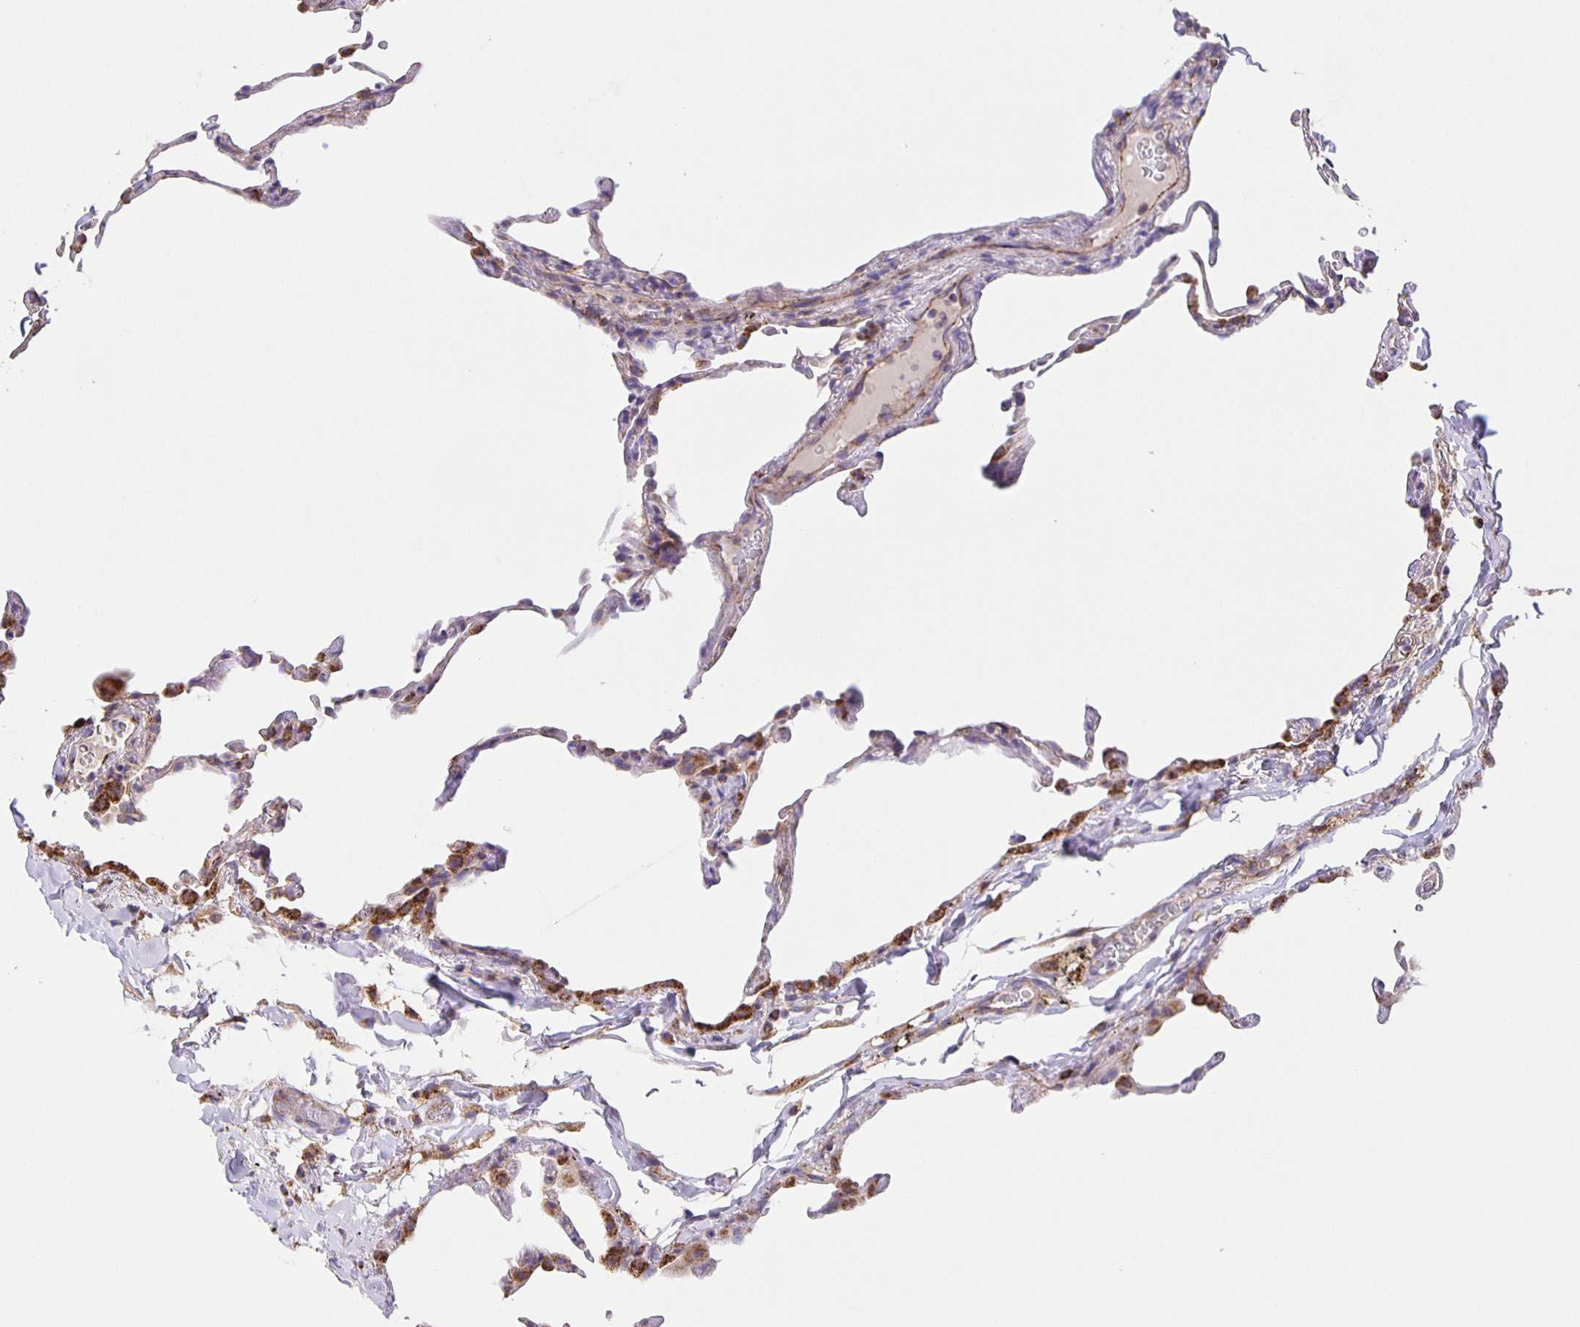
{"staining": {"intensity": "strong", "quantity": "25%-75%", "location": "cytoplasmic/membranous"}, "tissue": "lung", "cell_type": "Alveolar cells", "image_type": "normal", "snomed": [{"axis": "morphology", "description": "Normal tissue, NOS"}, {"axis": "topography", "description": "Lung"}], "caption": "Unremarkable lung reveals strong cytoplasmic/membranous staining in approximately 25%-75% of alveolar cells, visualized by immunohistochemistry. (DAB (3,3'-diaminobenzidine) IHC, brown staining for protein, blue staining for nuclei).", "gene": "JMJD4", "patient": {"sex": "female", "age": 57}}